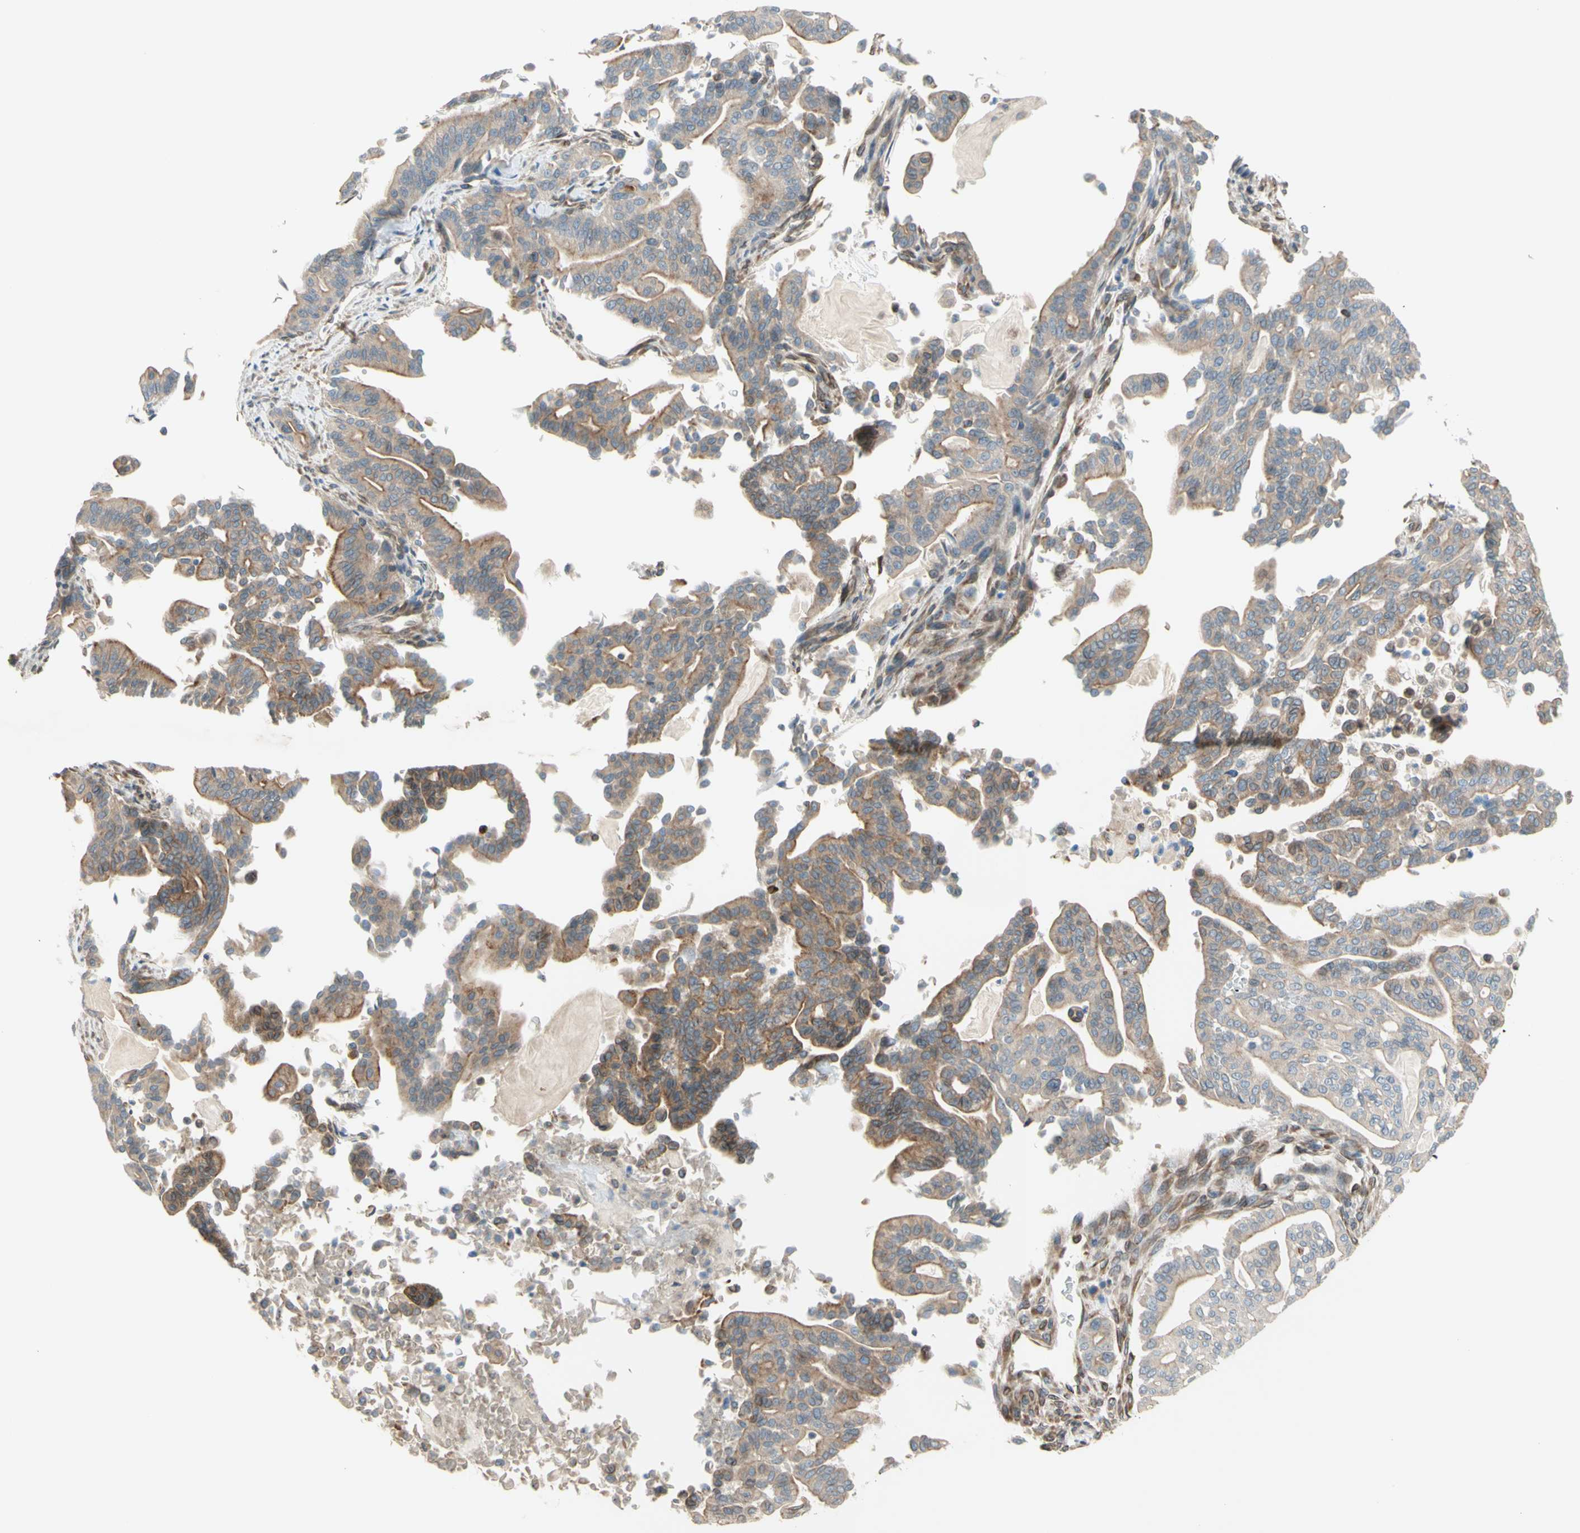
{"staining": {"intensity": "weak", "quantity": ">75%", "location": "cytoplasmic/membranous"}, "tissue": "pancreatic cancer", "cell_type": "Tumor cells", "image_type": "cancer", "snomed": [{"axis": "morphology", "description": "Adenocarcinoma, NOS"}, {"axis": "topography", "description": "Pancreas"}], "caption": "Weak cytoplasmic/membranous expression is identified in approximately >75% of tumor cells in pancreatic cancer (adenocarcinoma).", "gene": "TRAF2", "patient": {"sex": "male", "age": 63}}